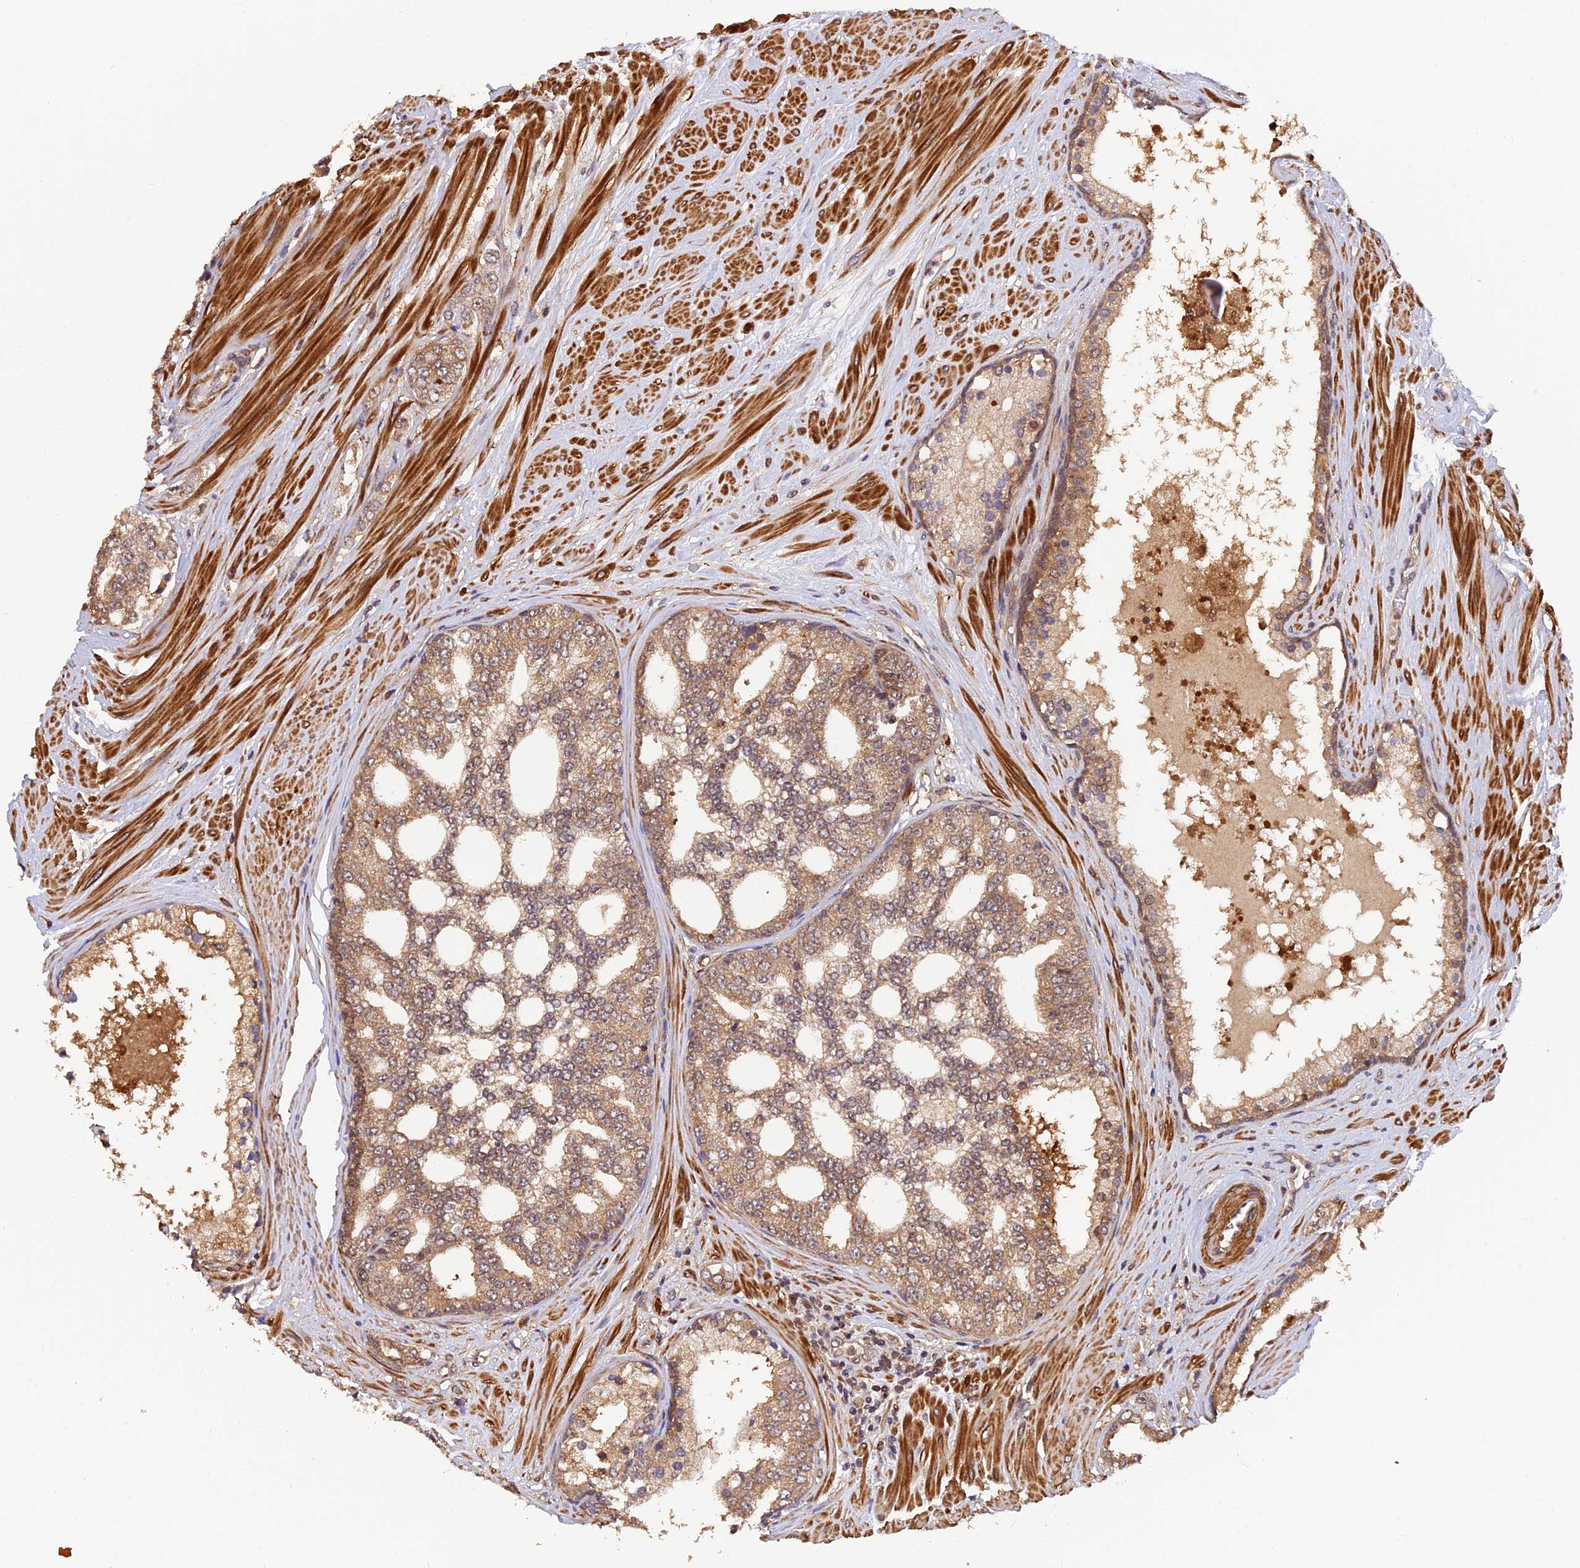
{"staining": {"intensity": "moderate", "quantity": ">75%", "location": "cytoplasmic/membranous"}, "tissue": "prostate cancer", "cell_type": "Tumor cells", "image_type": "cancer", "snomed": [{"axis": "morphology", "description": "Adenocarcinoma, High grade"}, {"axis": "topography", "description": "Prostate"}], "caption": "The histopathology image reveals a brown stain indicating the presence of a protein in the cytoplasmic/membranous of tumor cells in prostate cancer (high-grade adenocarcinoma).", "gene": "PSMB3", "patient": {"sex": "male", "age": 64}}